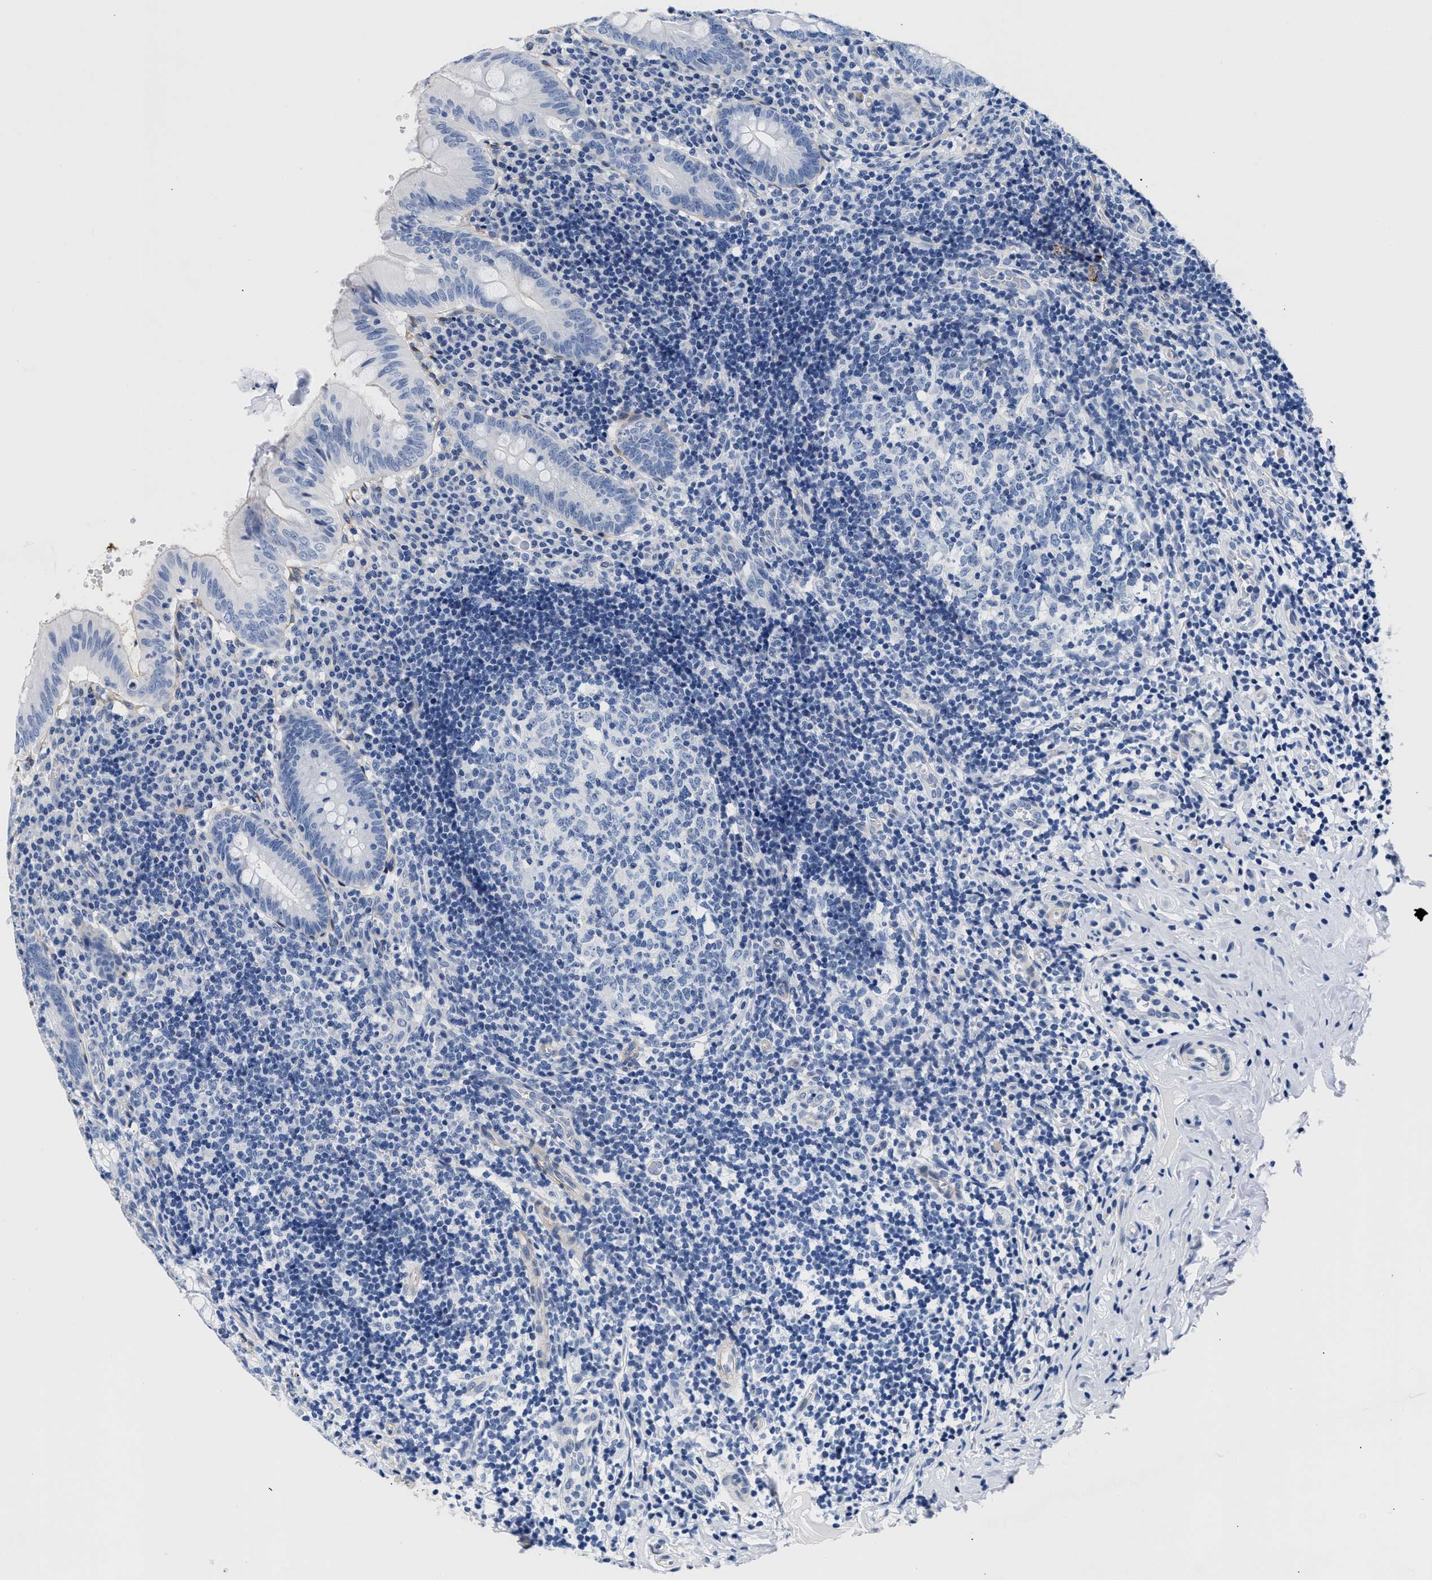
{"staining": {"intensity": "negative", "quantity": "none", "location": "none"}, "tissue": "appendix", "cell_type": "Glandular cells", "image_type": "normal", "snomed": [{"axis": "morphology", "description": "Normal tissue, NOS"}, {"axis": "topography", "description": "Appendix"}], "caption": "High power microscopy micrograph of an immunohistochemistry (IHC) histopathology image of benign appendix, revealing no significant positivity in glandular cells. Brightfield microscopy of immunohistochemistry stained with DAB (3,3'-diaminobenzidine) (brown) and hematoxylin (blue), captured at high magnification.", "gene": "TRIM29", "patient": {"sex": "male", "age": 8}}